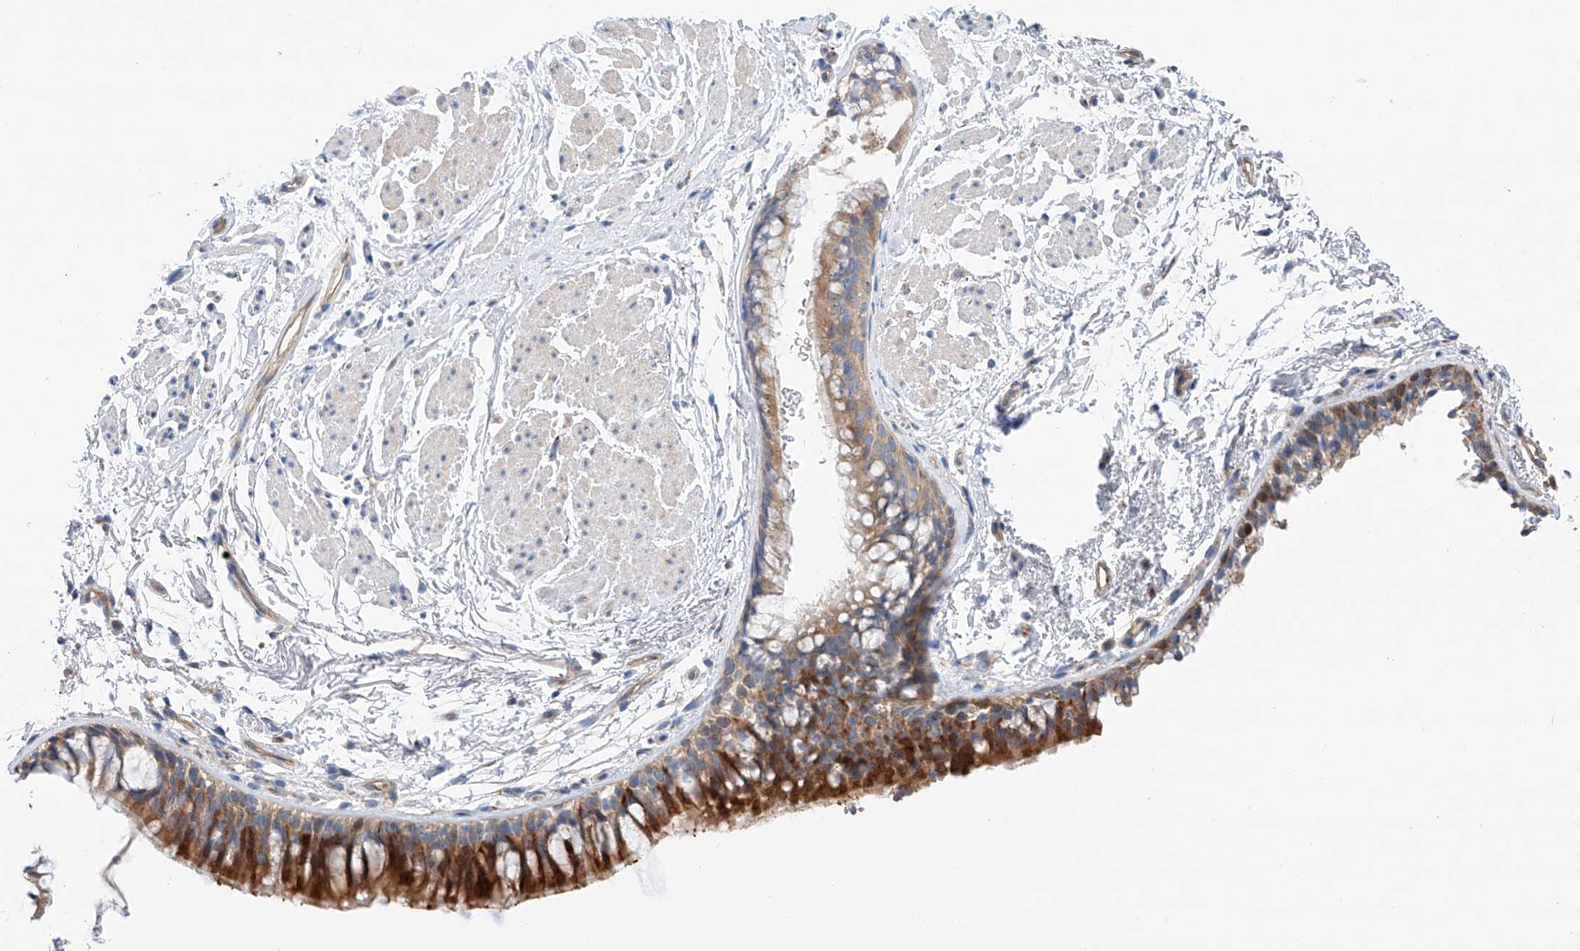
{"staining": {"intensity": "strong", "quantity": ">75%", "location": "cytoplasmic/membranous"}, "tissue": "bronchus", "cell_type": "Respiratory epithelial cells", "image_type": "normal", "snomed": [{"axis": "morphology", "description": "Normal tissue, NOS"}, {"axis": "topography", "description": "Cartilage tissue"}, {"axis": "topography", "description": "Bronchus"}], "caption": "DAB (3,3'-diaminobenzidine) immunohistochemical staining of unremarkable human bronchus reveals strong cytoplasmic/membranous protein positivity in about >75% of respiratory epithelial cells.", "gene": "SLC22A7", "patient": {"sex": "female", "age": 73}}